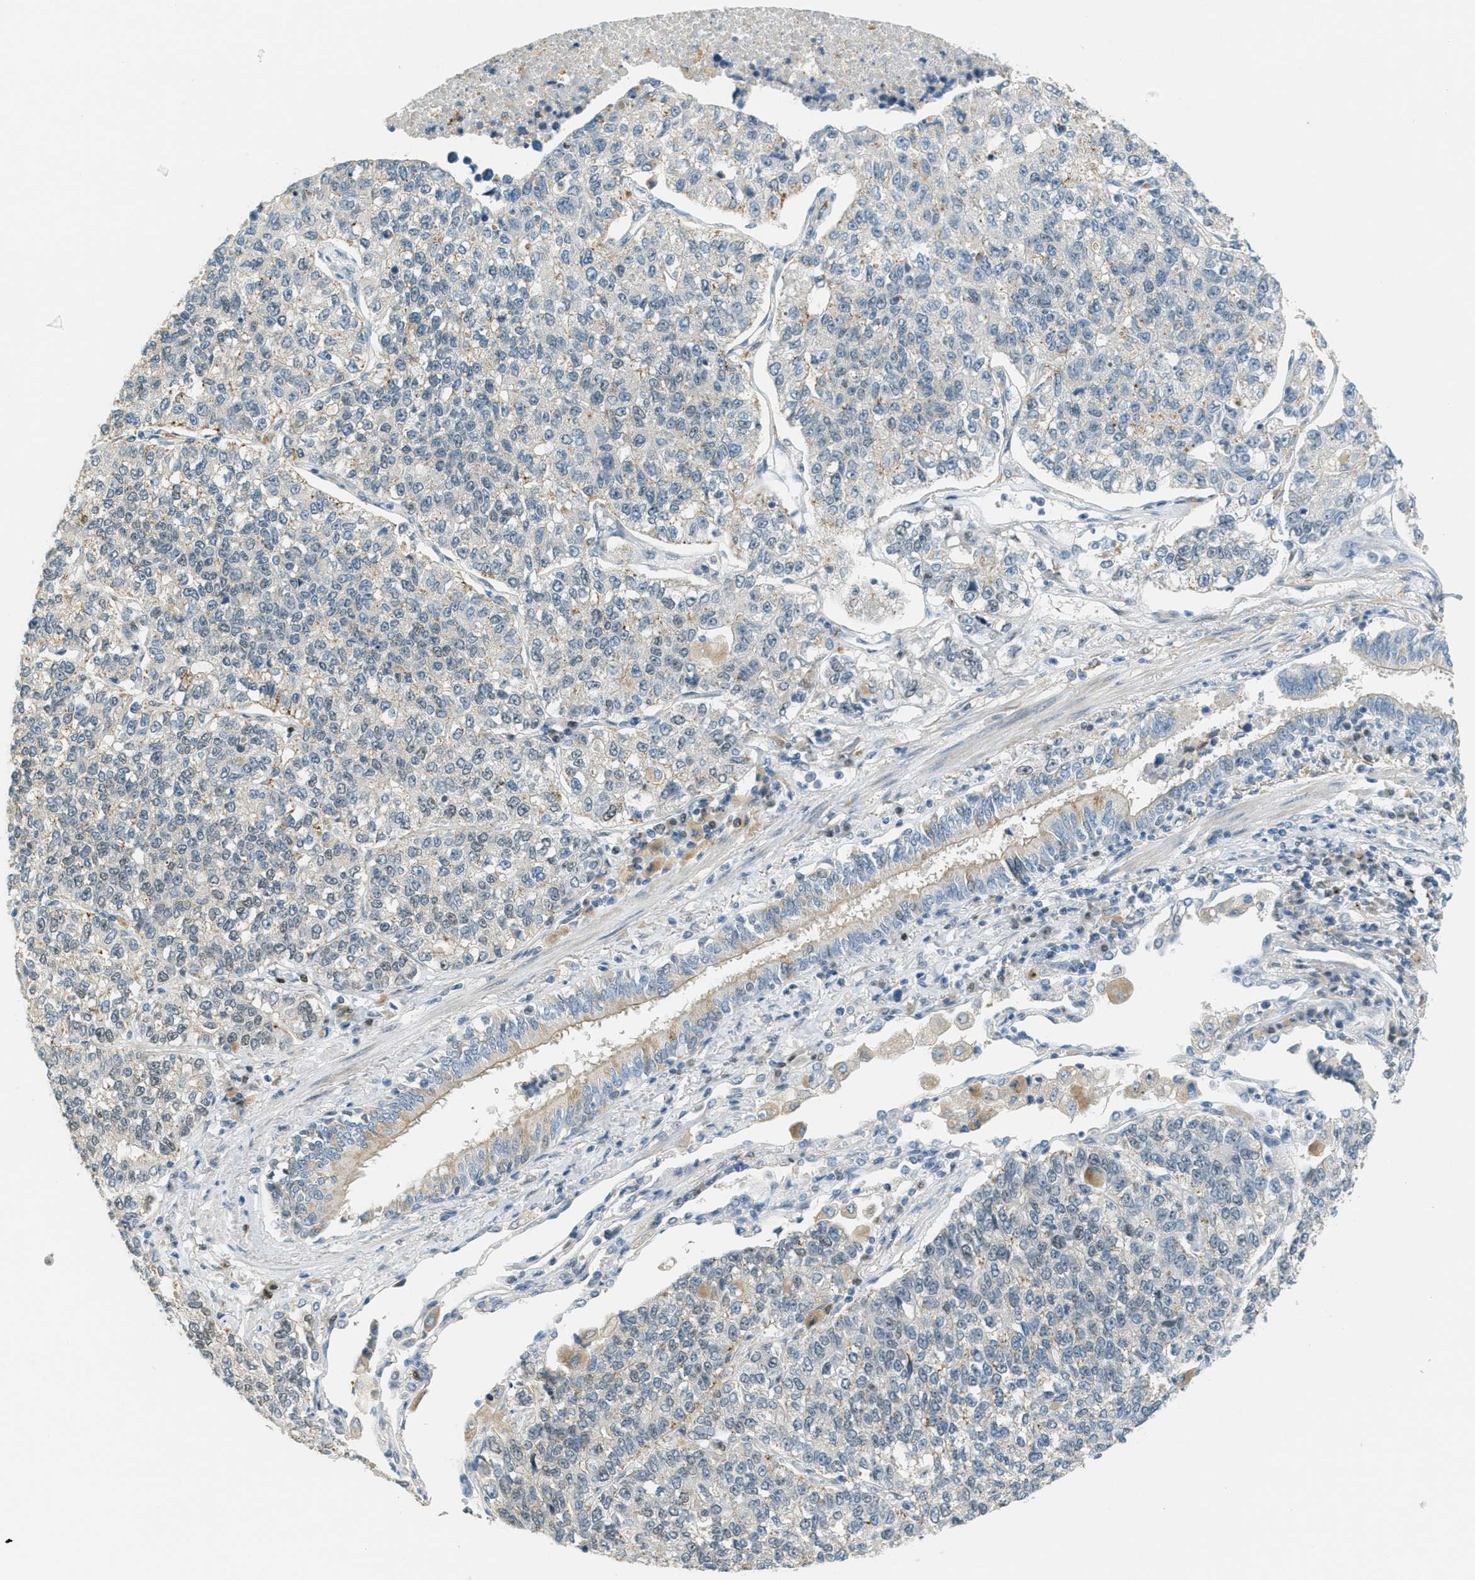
{"staining": {"intensity": "negative", "quantity": "none", "location": "none"}, "tissue": "lung cancer", "cell_type": "Tumor cells", "image_type": "cancer", "snomed": [{"axis": "morphology", "description": "Adenocarcinoma, NOS"}, {"axis": "topography", "description": "Lung"}], "caption": "Protein analysis of lung adenocarcinoma shows no significant positivity in tumor cells.", "gene": "TCF3", "patient": {"sex": "male", "age": 49}}